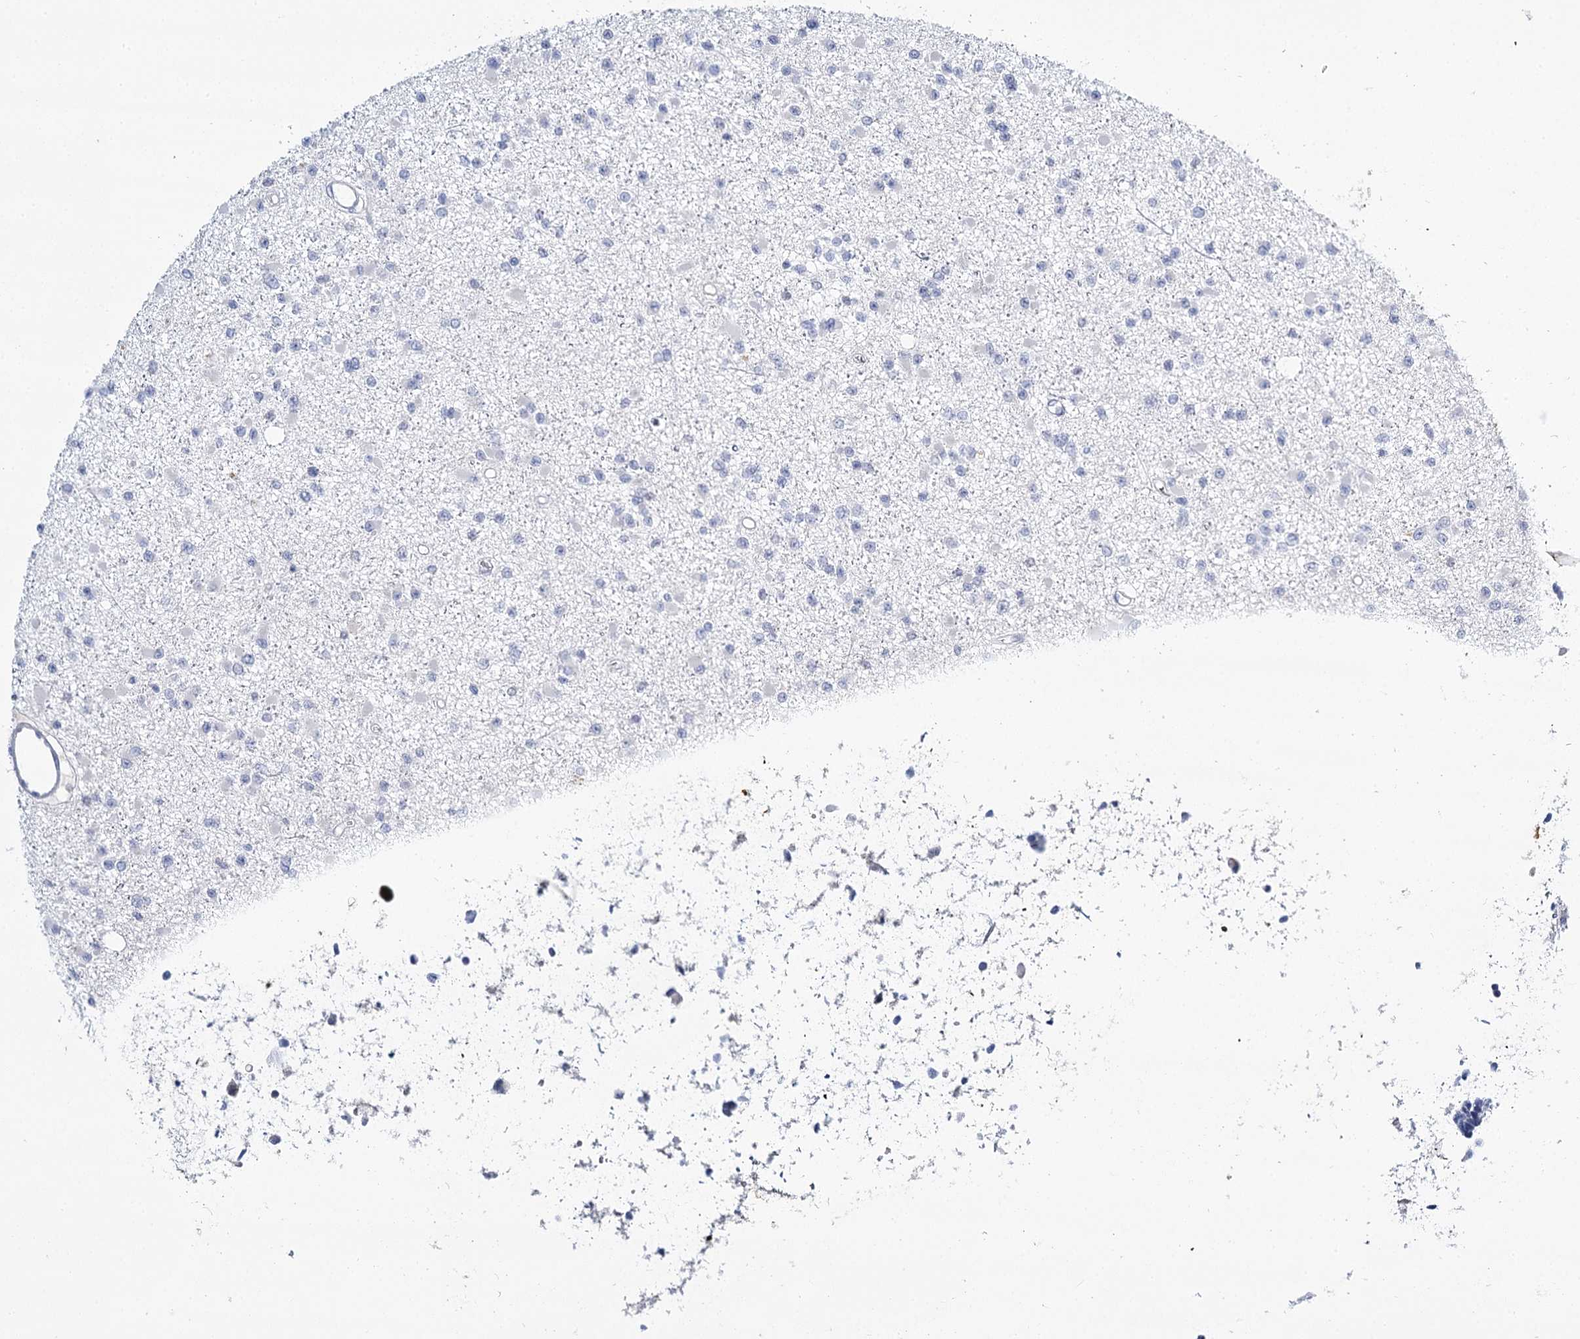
{"staining": {"intensity": "negative", "quantity": "none", "location": "none"}, "tissue": "glioma", "cell_type": "Tumor cells", "image_type": "cancer", "snomed": [{"axis": "morphology", "description": "Glioma, malignant, Low grade"}, {"axis": "topography", "description": "Brain"}], "caption": "This is an IHC micrograph of low-grade glioma (malignant). There is no expression in tumor cells.", "gene": "IGSF3", "patient": {"sex": "female", "age": 22}}